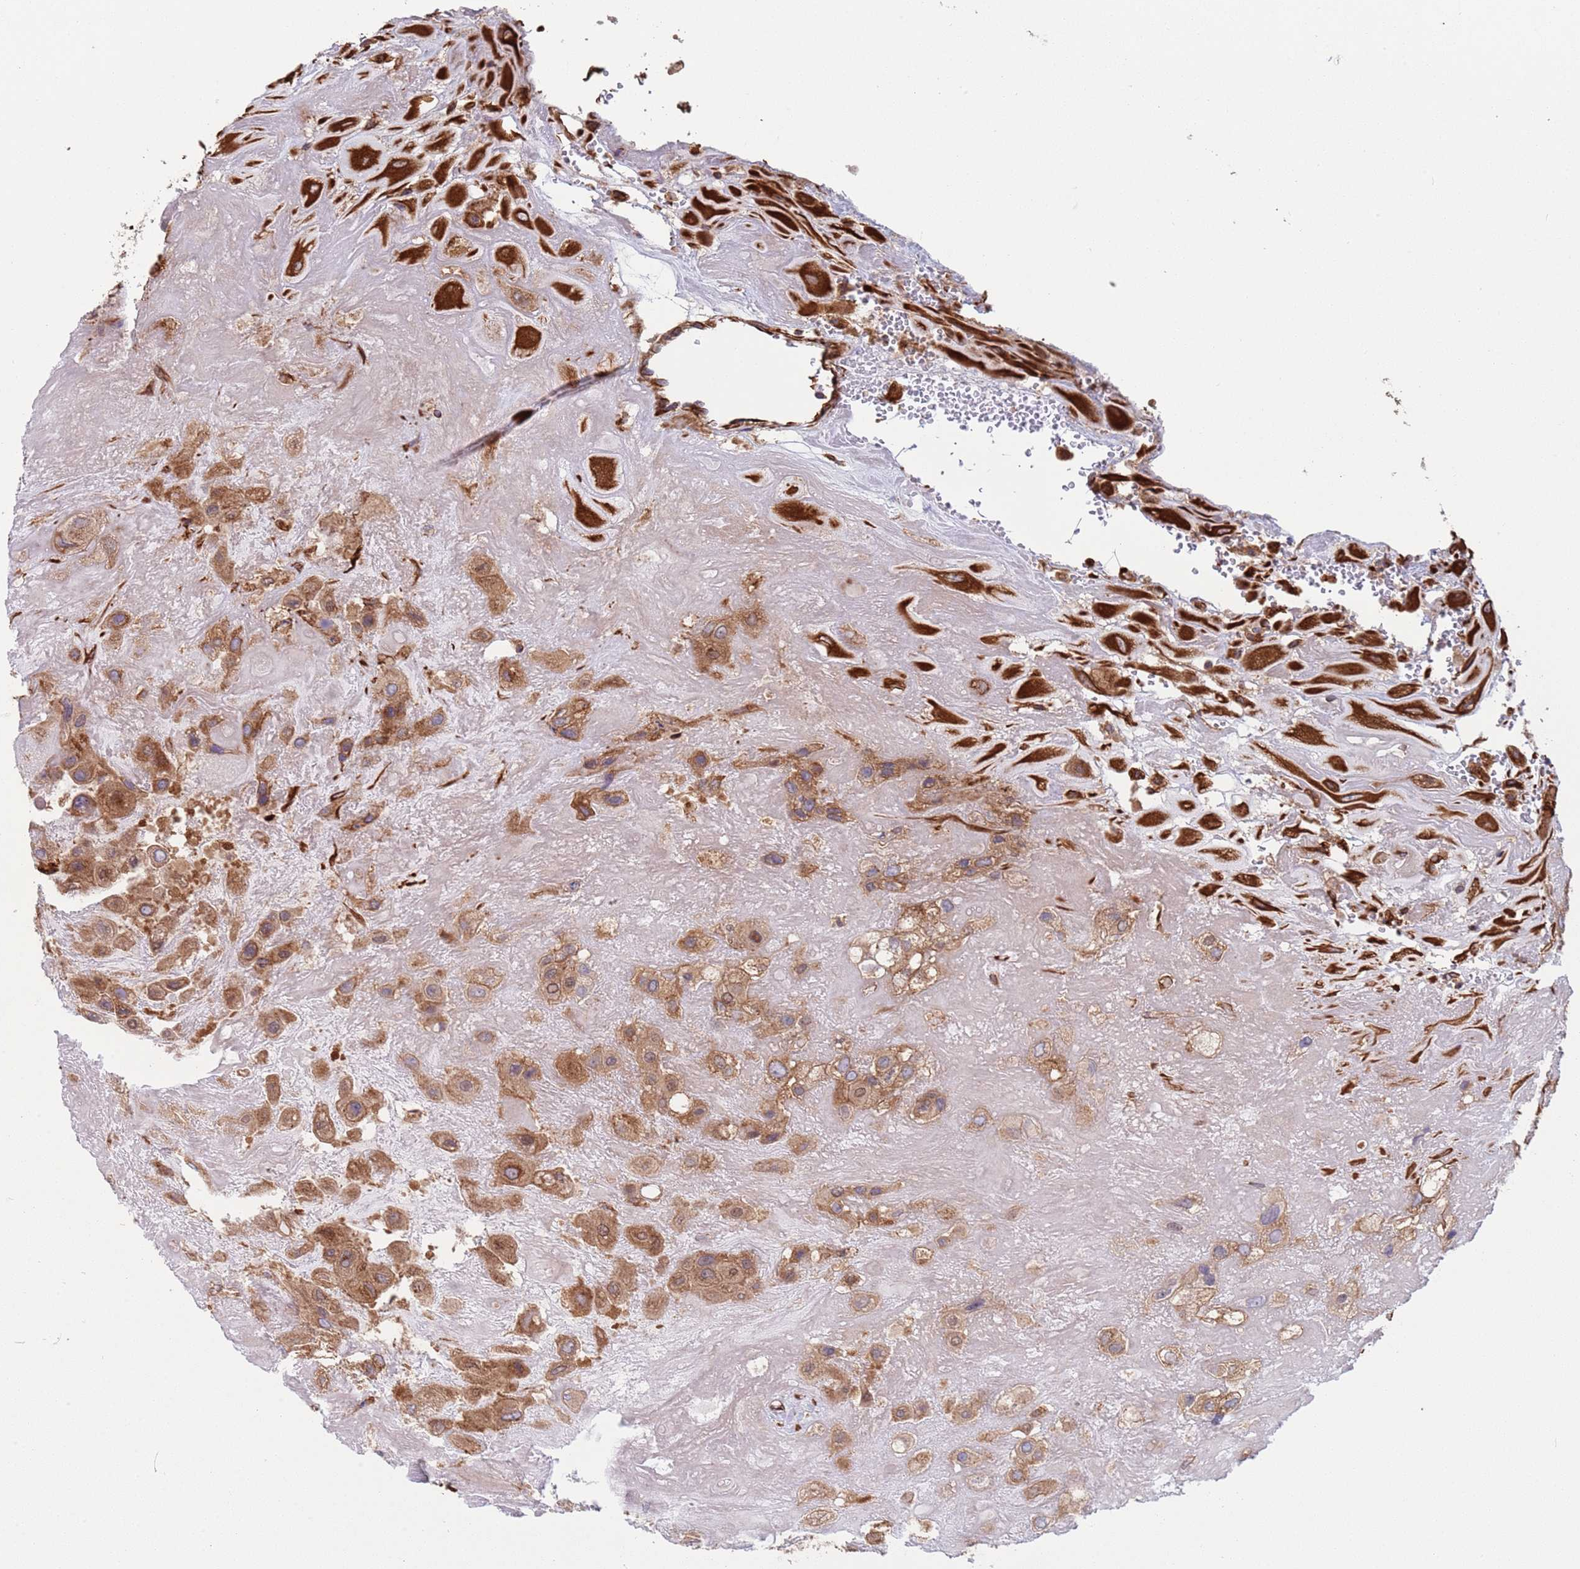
{"staining": {"intensity": "strong", "quantity": ">75%", "location": "cytoplasmic/membranous"}, "tissue": "placenta", "cell_type": "Decidual cells", "image_type": "normal", "snomed": [{"axis": "morphology", "description": "Normal tissue, NOS"}, {"axis": "topography", "description": "Placenta"}], "caption": "A histopathology image of human placenta stained for a protein reveals strong cytoplasmic/membranous brown staining in decidual cells. (Brightfield microscopy of DAB IHC at high magnification).", "gene": "NUDT12", "patient": {"sex": "female", "age": 32}}